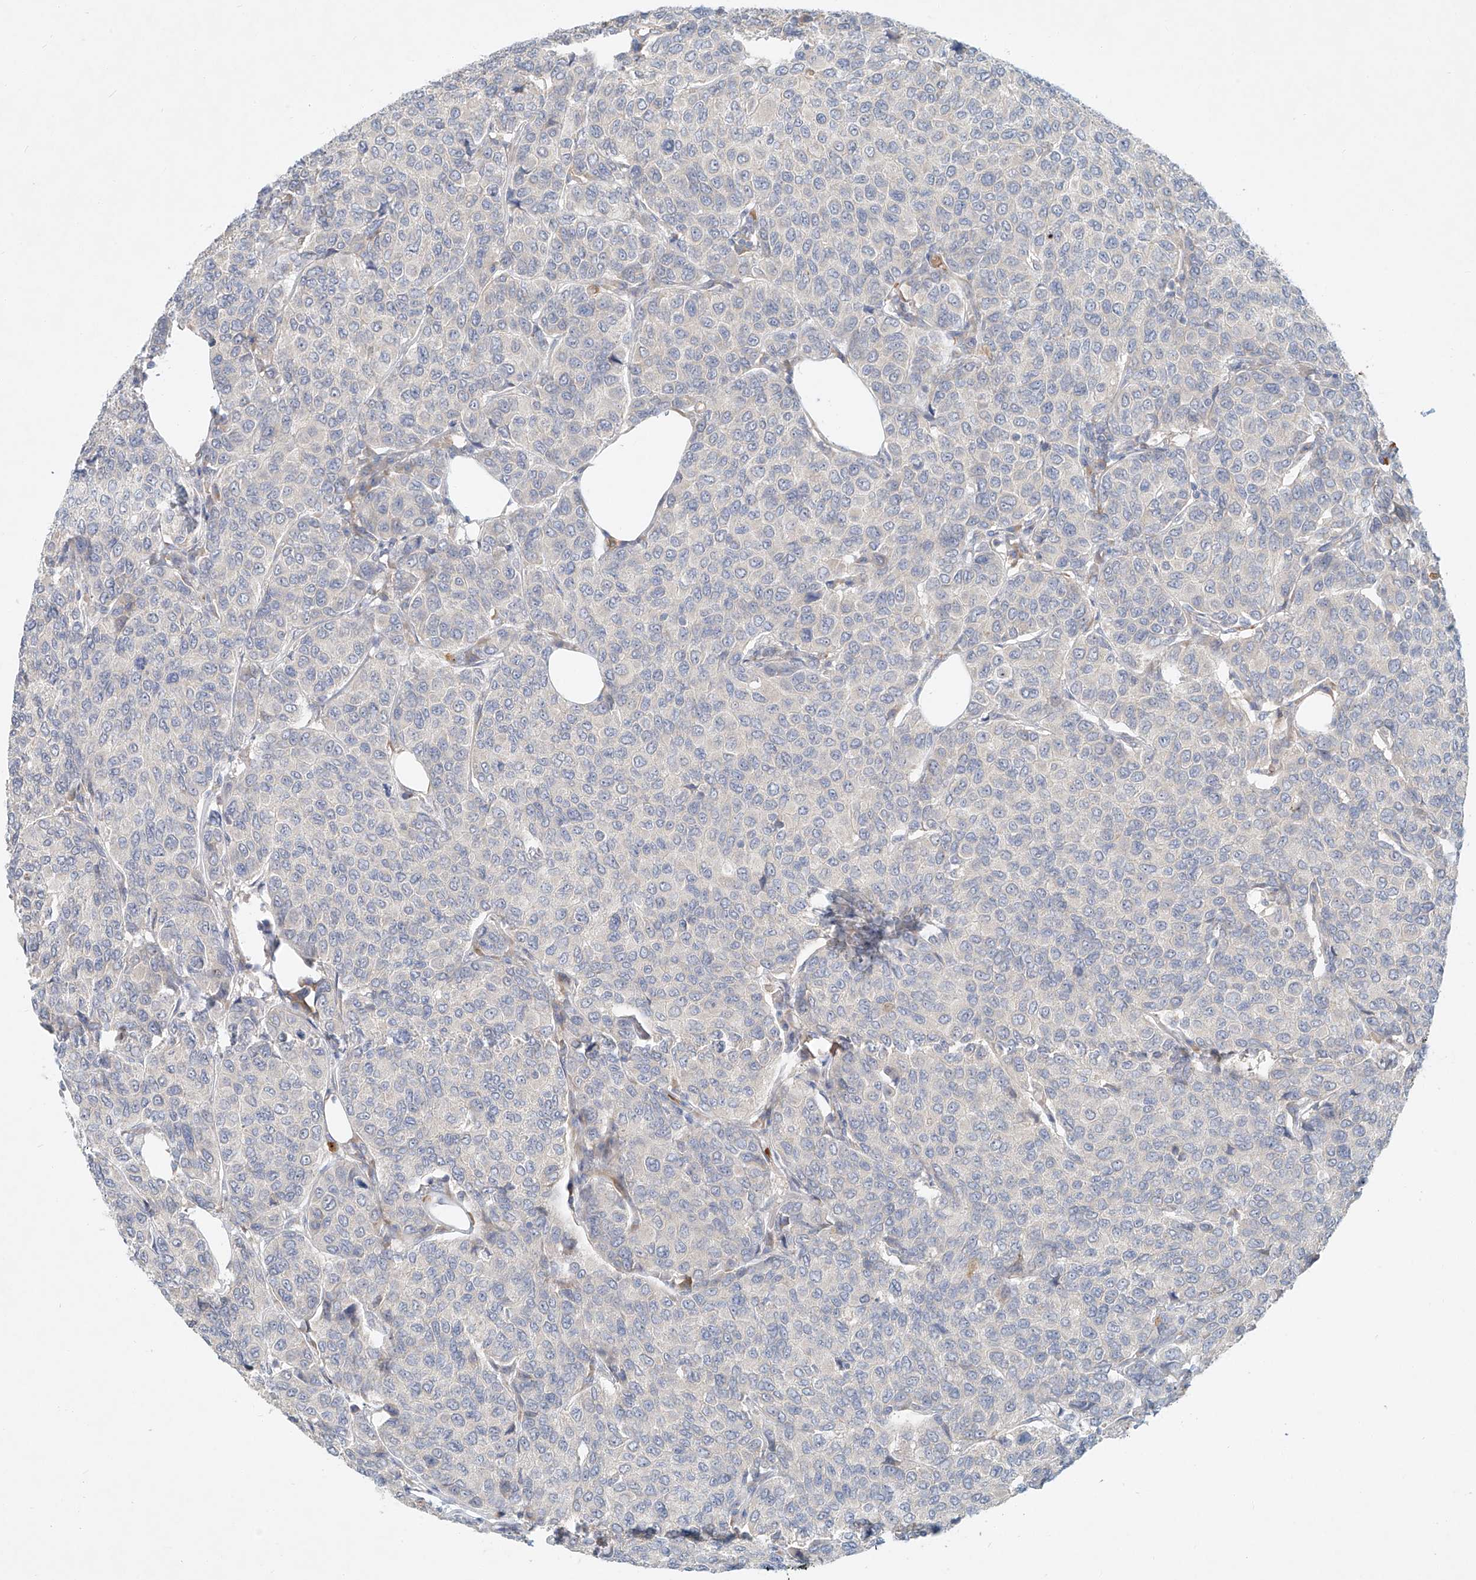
{"staining": {"intensity": "negative", "quantity": "none", "location": "none"}, "tissue": "breast cancer", "cell_type": "Tumor cells", "image_type": "cancer", "snomed": [{"axis": "morphology", "description": "Duct carcinoma"}, {"axis": "topography", "description": "Breast"}], "caption": "DAB immunohistochemical staining of breast cancer (intraductal carcinoma) reveals no significant expression in tumor cells.", "gene": "SYTL3", "patient": {"sex": "female", "age": 55}}